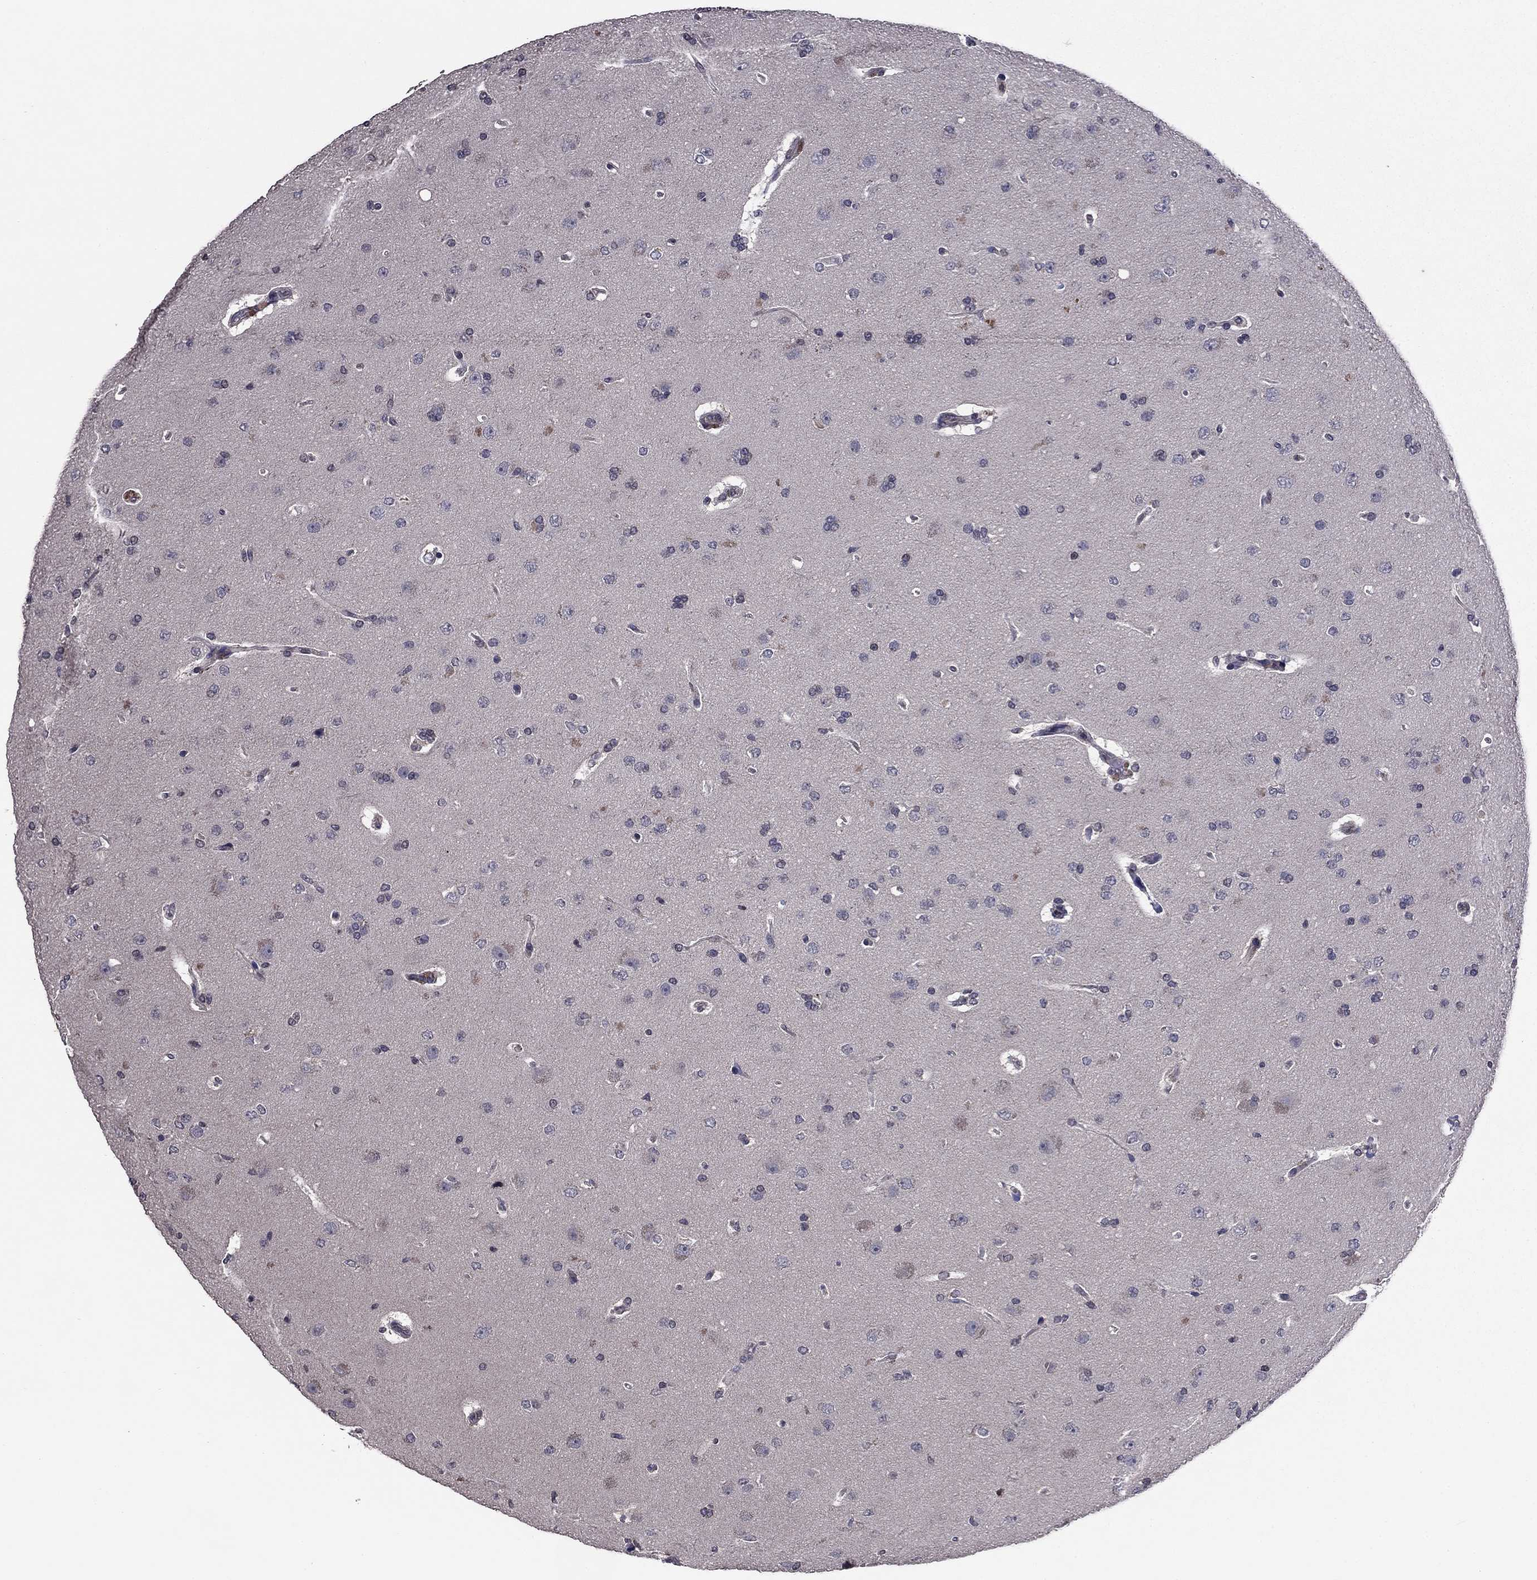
{"staining": {"intensity": "negative", "quantity": "none", "location": "none"}, "tissue": "glioma", "cell_type": "Tumor cells", "image_type": "cancer", "snomed": [{"axis": "morphology", "description": "Glioma, malignant, NOS"}, {"axis": "topography", "description": "Cerebral cortex"}], "caption": "Photomicrograph shows no significant protein expression in tumor cells of glioma.", "gene": "PROS1", "patient": {"sex": "male", "age": 58}}